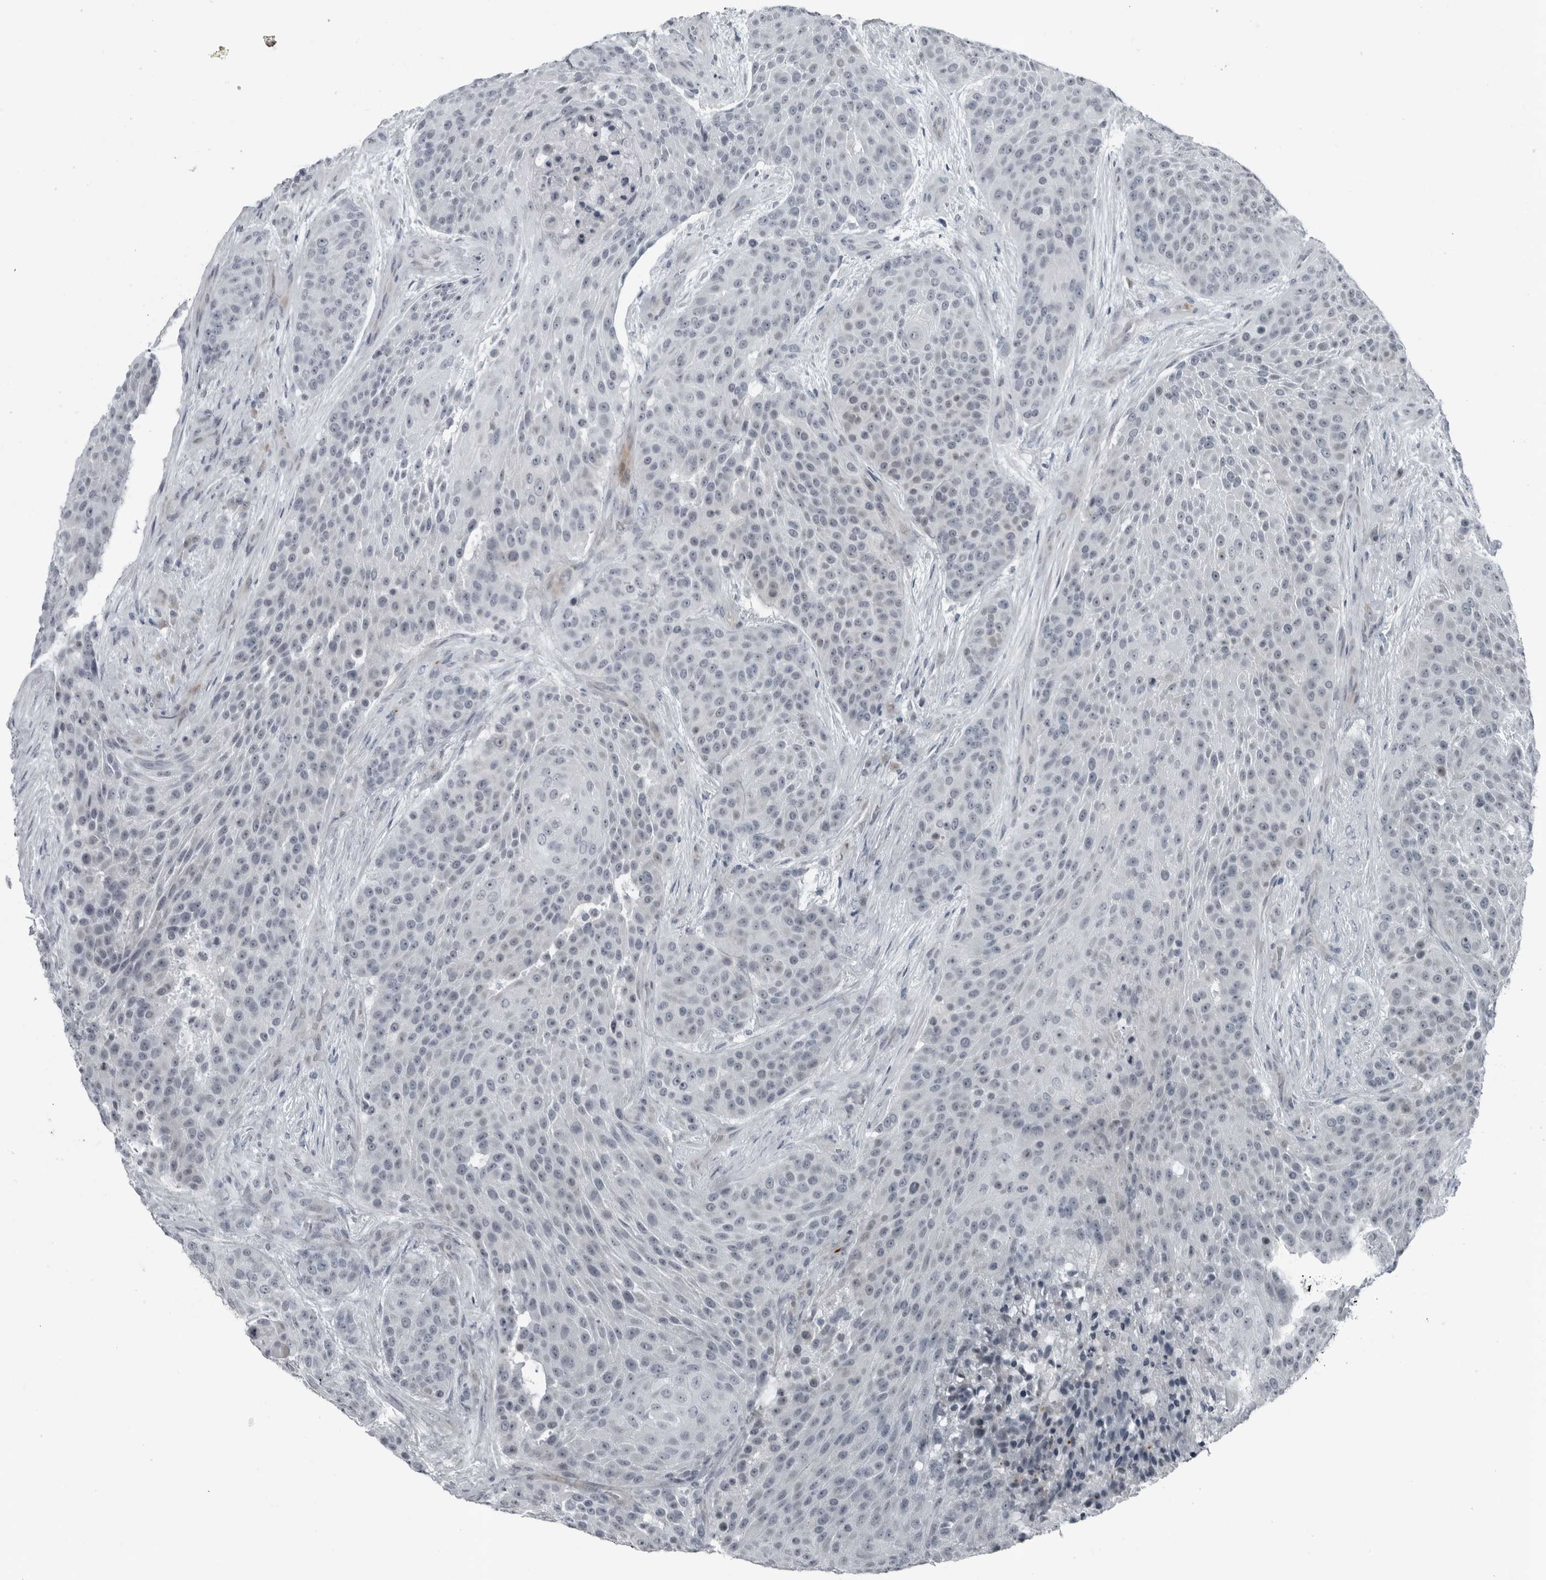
{"staining": {"intensity": "negative", "quantity": "none", "location": "none"}, "tissue": "urothelial cancer", "cell_type": "Tumor cells", "image_type": "cancer", "snomed": [{"axis": "morphology", "description": "Urothelial carcinoma, High grade"}, {"axis": "topography", "description": "Urinary bladder"}], "caption": "Immunohistochemistry (IHC) image of human urothelial cancer stained for a protein (brown), which exhibits no positivity in tumor cells.", "gene": "DNAAF11", "patient": {"sex": "female", "age": 63}}